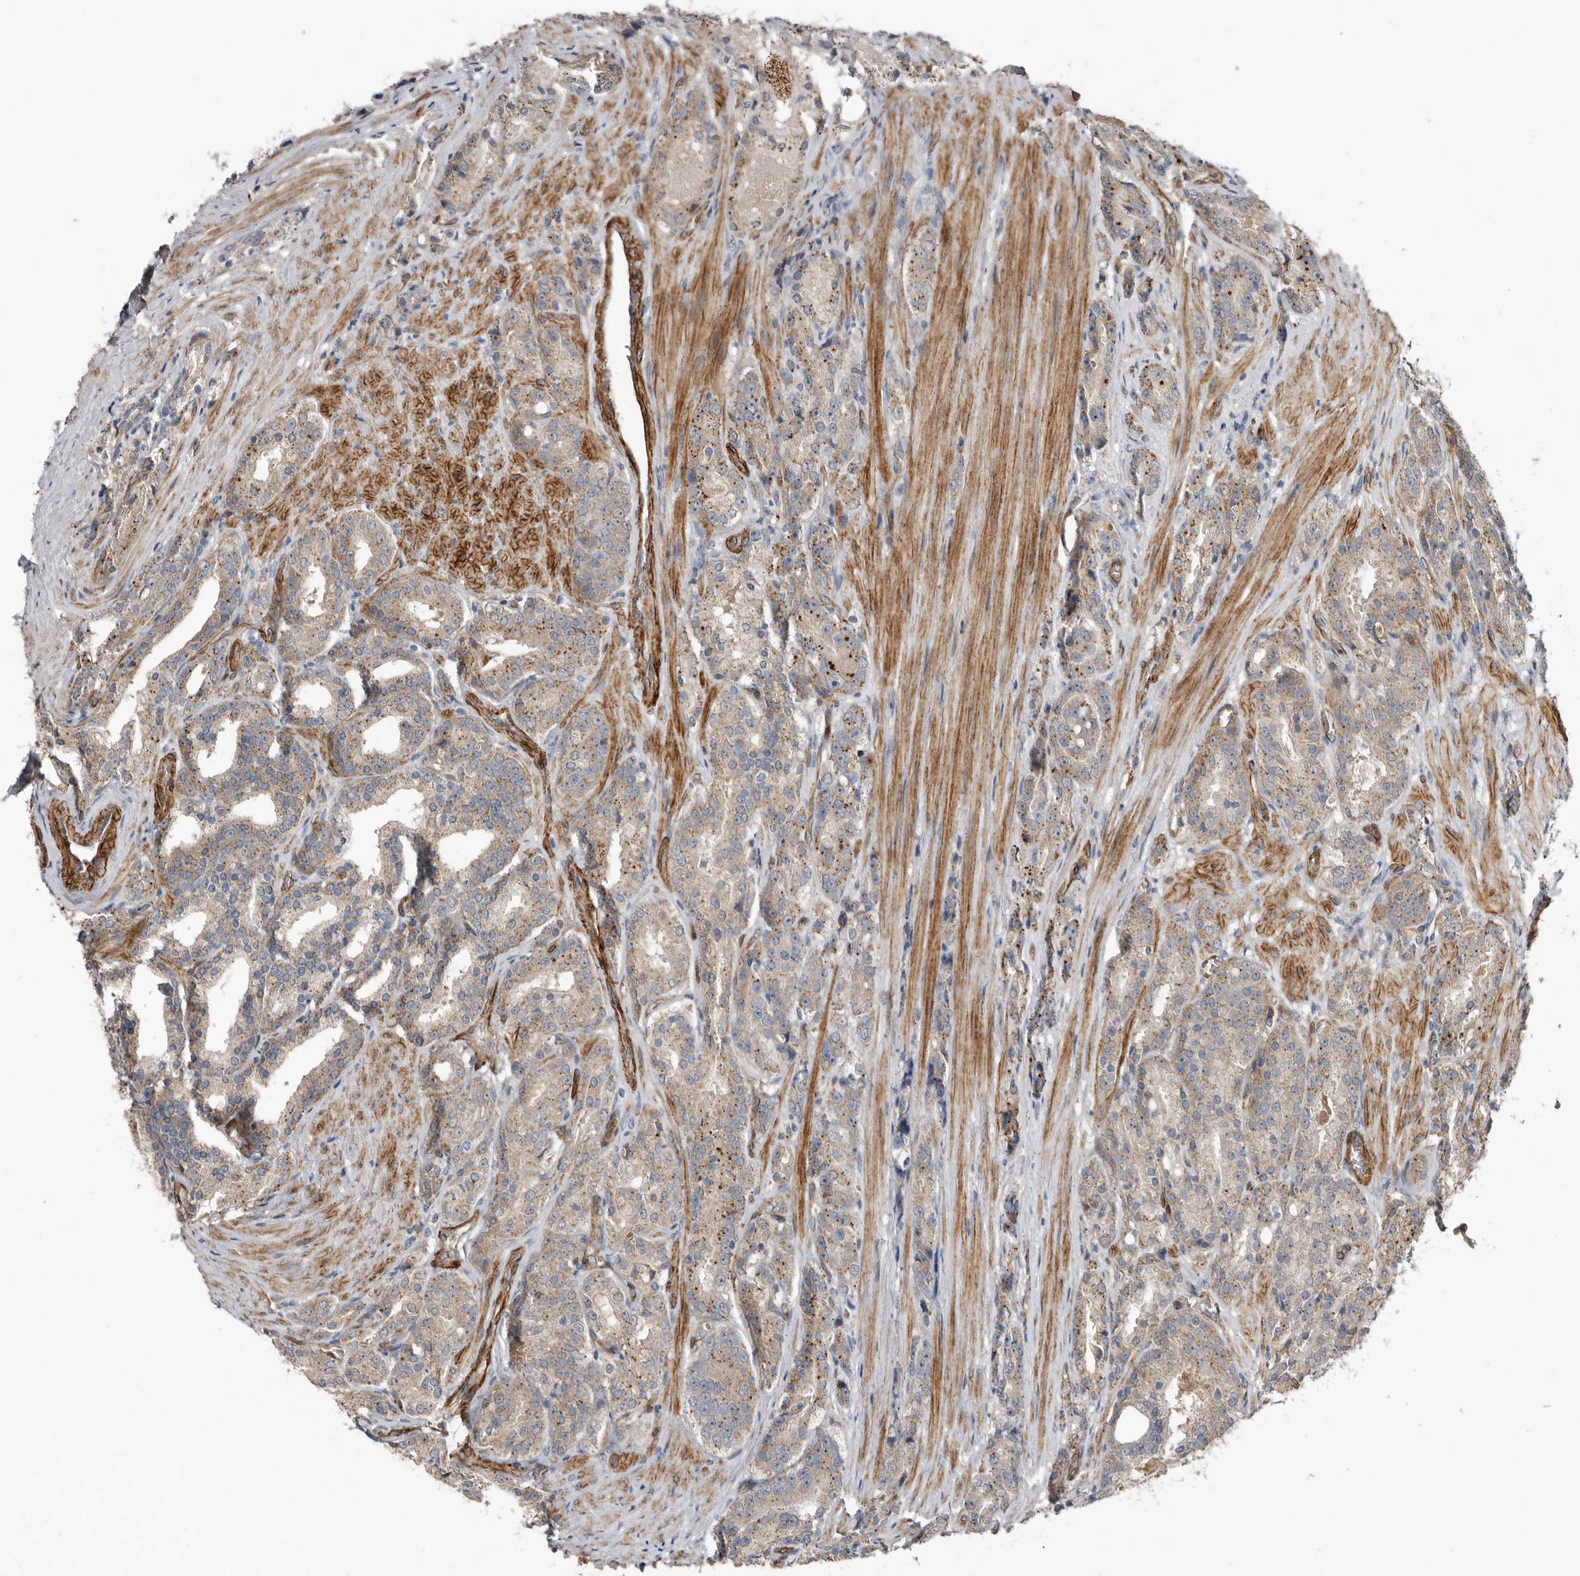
{"staining": {"intensity": "weak", "quantity": "25%-75%", "location": "cytoplasmic/membranous"}, "tissue": "prostate cancer", "cell_type": "Tumor cells", "image_type": "cancer", "snomed": [{"axis": "morphology", "description": "Adenocarcinoma, High grade"}, {"axis": "topography", "description": "Prostate"}], "caption": "Protein expression analysis of human prostate high-grade adenocarcinoma reveals weak cytoplasmic/membranous positivity in approximately 25%-75% of tumor cells.", "gene": "RANBP17", "patient": {"sex": "male", "age": 60}}